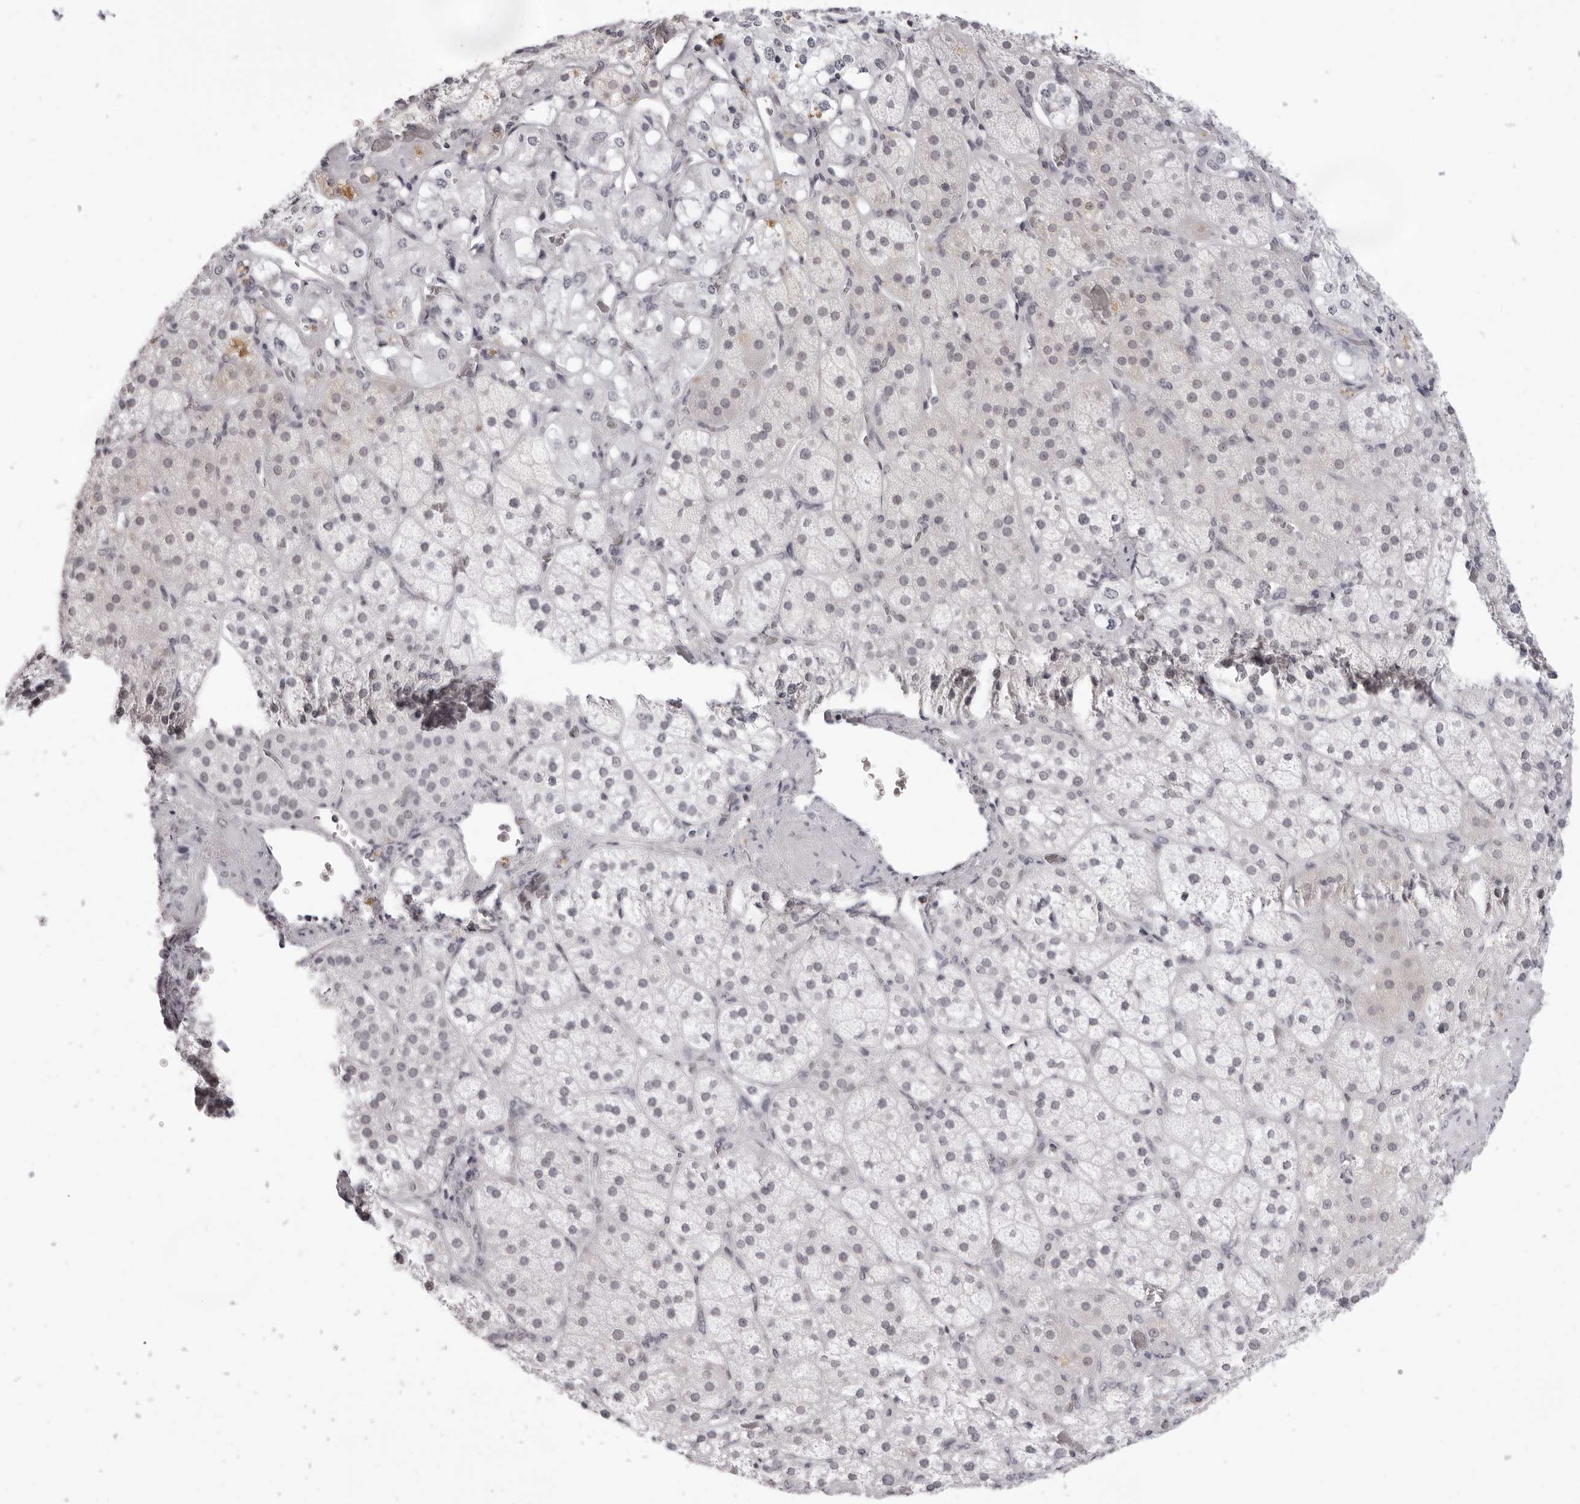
{"staining": {"intensity": "weak", "quantity": "<25%", "location": "cytoplasmic/membranous,nuclear"}, "tissue": "adrenal gland", "cell_type": "Glandular cells", "image_type": "normal", "snomed": [{"axis": "morphology", "description": "Normal tissue, NOS"}, {"axis": "topography", "description": "Adrenal gland"}], "caption": "There is no significant expression in glandular cells of adrenal gland. (Immunohistochemistry (ihc), brightfield microscopy, high magnification).", "gene": "MAFK", "patient": {"sex": "male", "age": 57}}